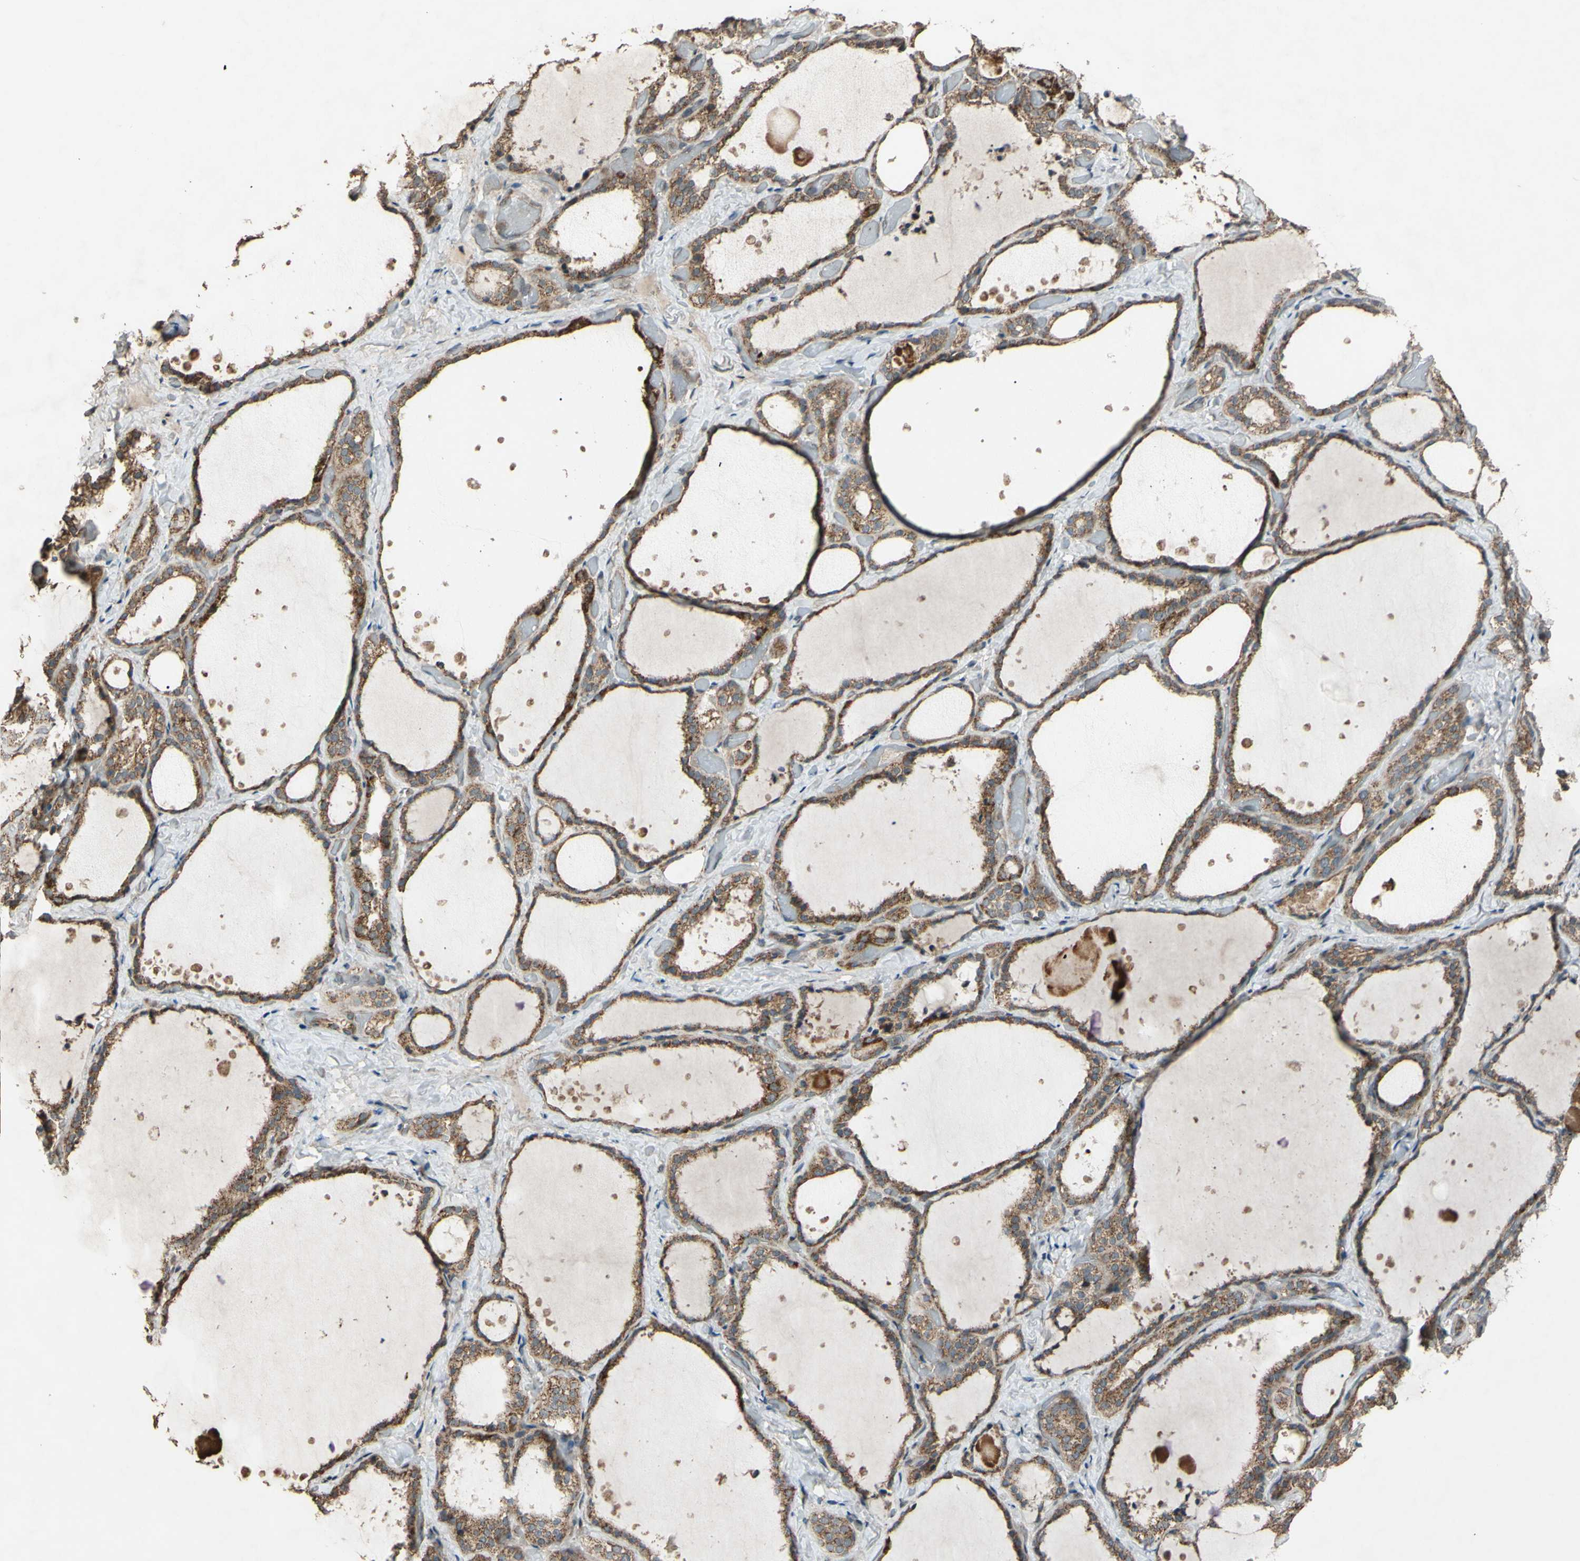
{"staining": {"intensity": "moderate", "quantity": ">75%", "location": "cytoplasmic/membranous"}, "tissue": "thyroid gland", "cell_type": "Glandular cells", "image_type": "normal", "snomed": [{"axis": "morphology", "description": "Normal tissue, NOS"}, {"axis": "topography", "description": "Thyroid gland"}], "caption": "Immunohistochemistry (DAB) staining of benign human thyroid gland displays moderate cytoplasmic/membranous protein expression in approximately >75% of glandular cells.", "gene": "ACOT8", "patient": {"sex": "female", "age": 44}}